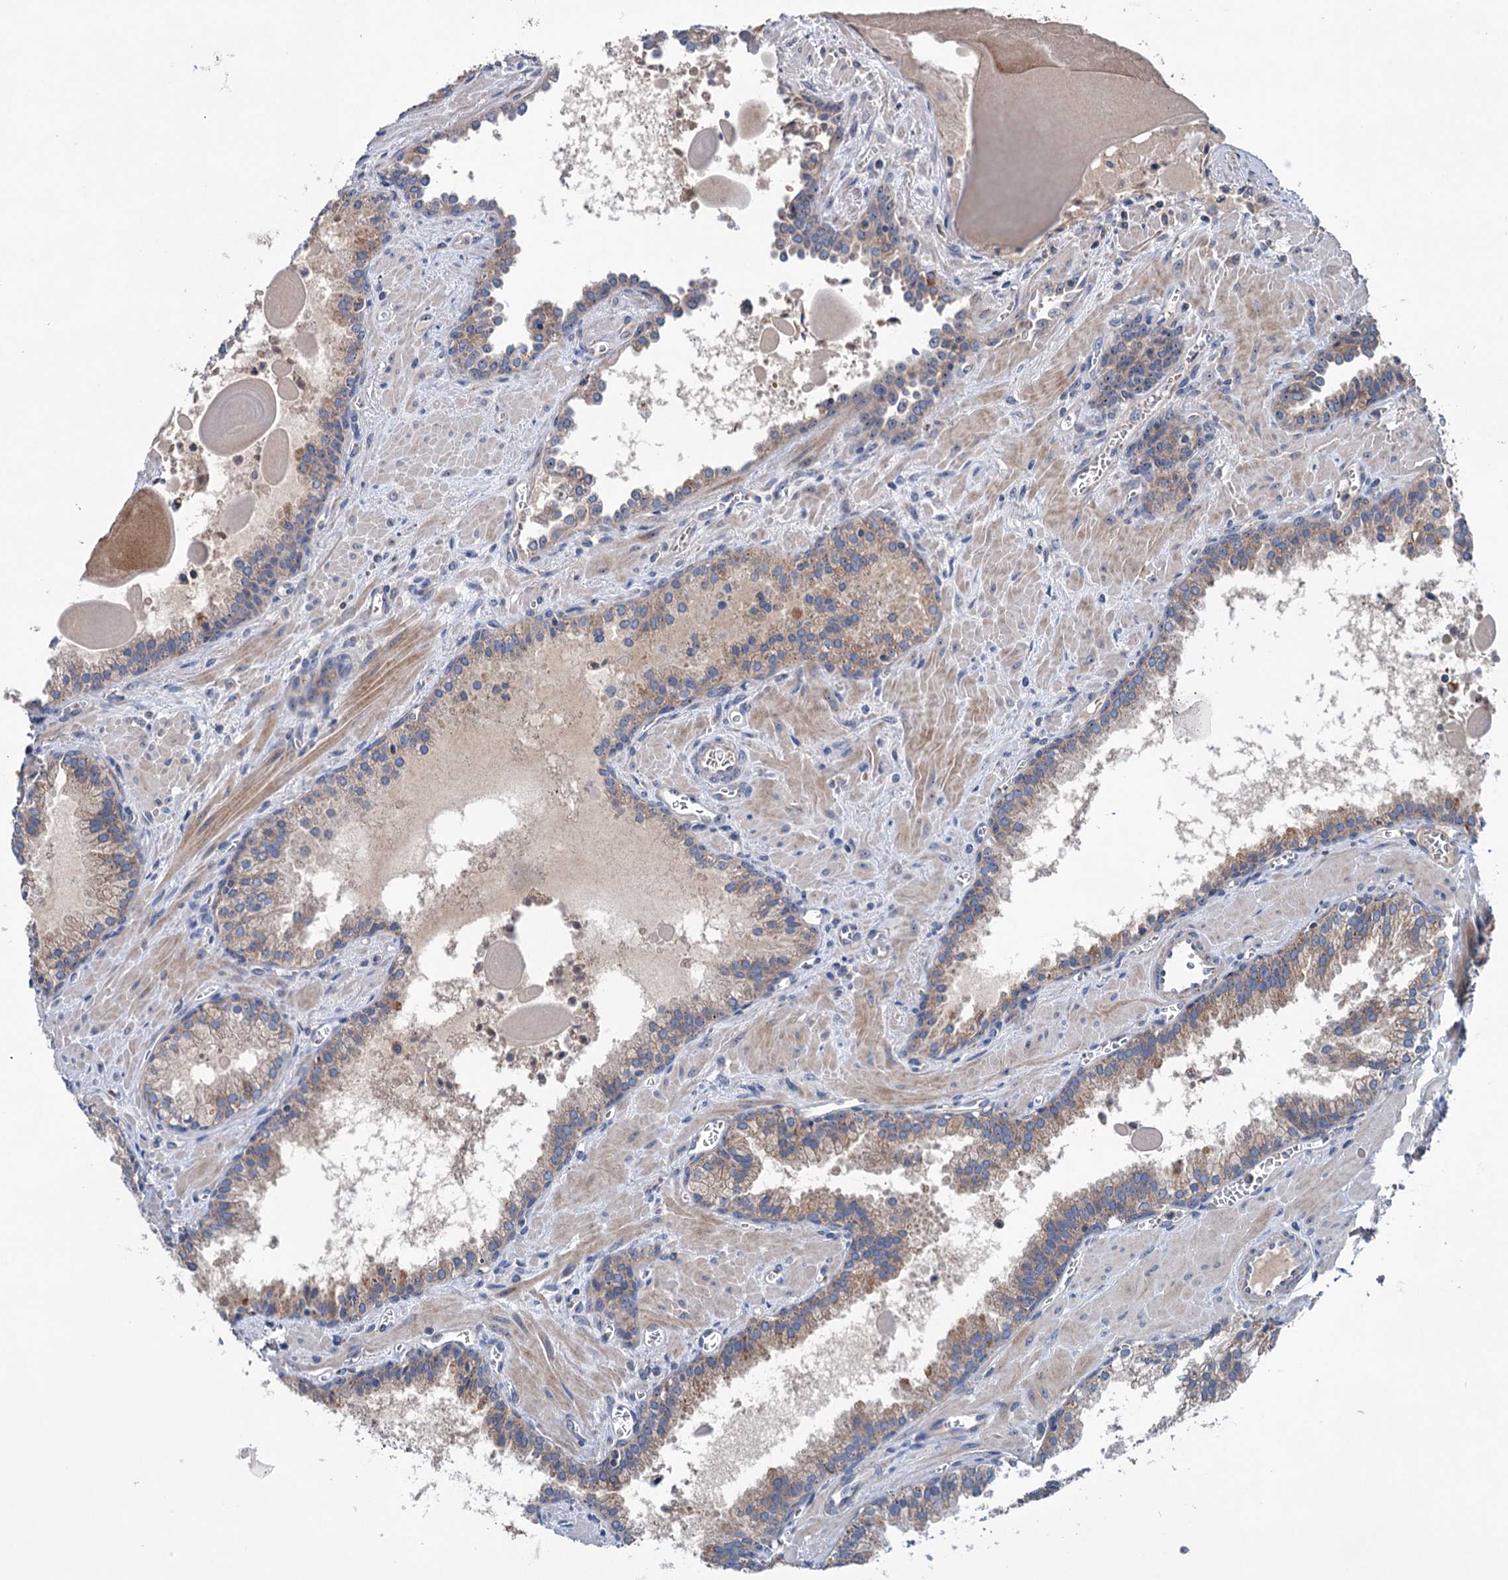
{"staining": {"intensity": "moderate", "quantity": "<25%", "location": "cytoplasmic/membranous"}, "tissue": "prostate cancer", "cell_type": "Tumor cells", "image_type": "cancer", "snomed": [{"axis": "morphology", "description": "Adenocarcinoma, High grade"}, {"axis": "topography", "description": "Prostate"}], "caption": "Immunohistochemical staining of prostate cancer (high-grade adenocarcinoma) shows low levels of moderate cytoplasmic/membranous protein staining in approximately <25% of tumor cells.", "gene": "HTR3B", "patient": {"sex": "male", "age": 68}}